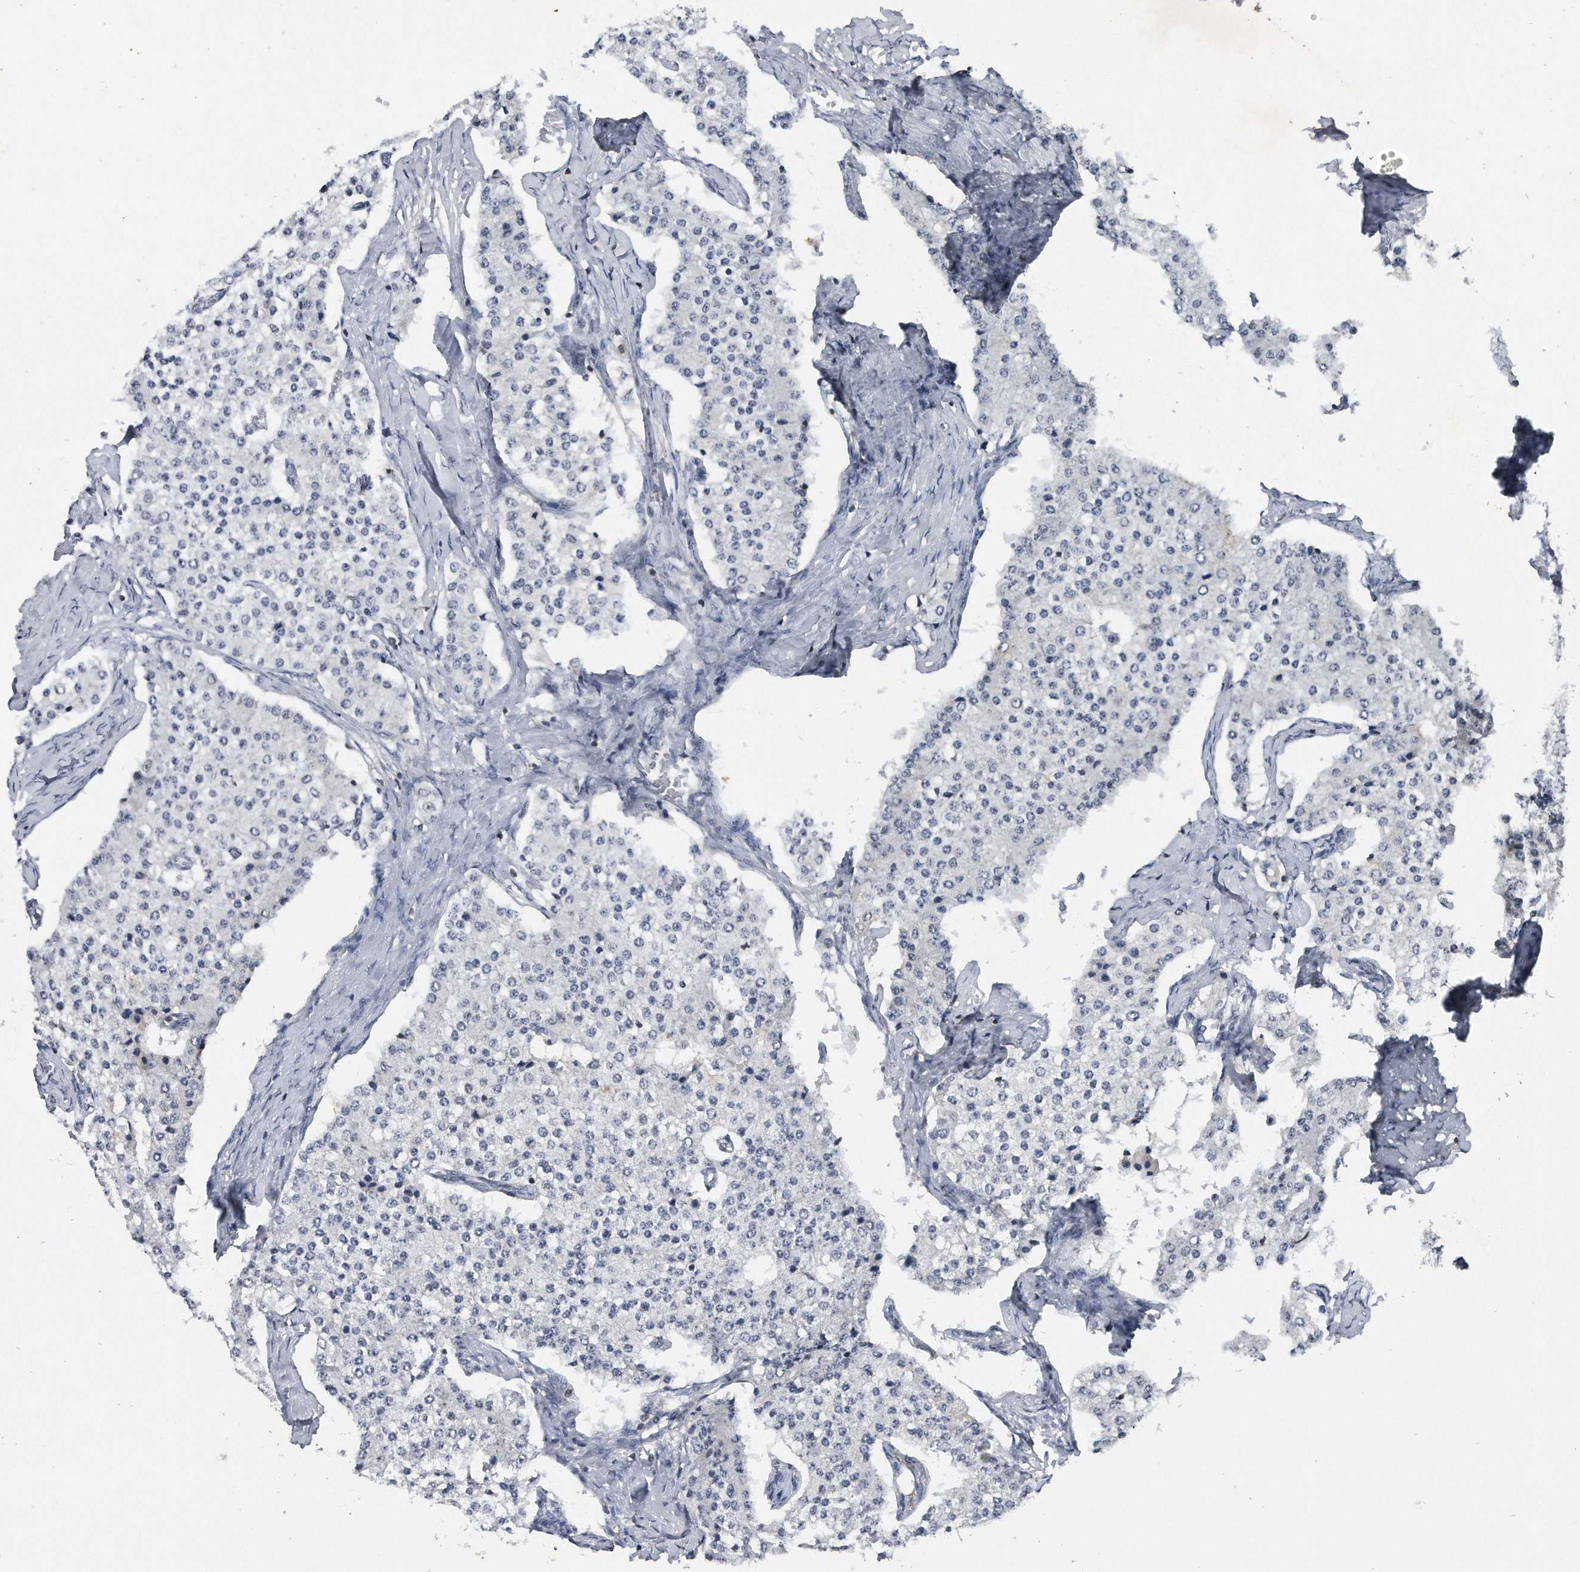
{"staining": {"intensity": "negative", "quantity": "none", "location": "none"}, "tissue": "carcinoid", "cell_type": "Tumor cells", "image_type": "cancer", "snomed": [{"axis": "morphology", "description": "Carcinoid, malignant, NOS"}, {"axis": "topography", "description": "Colon"}], "caption": "DAB (3,3'-diaminobenzidine) immunohistochemical staining of human carcinoid reveals no significant staining in tumor cells.", "gene": "VIRMA", "patient": {"sex": "female", "age": 52}}